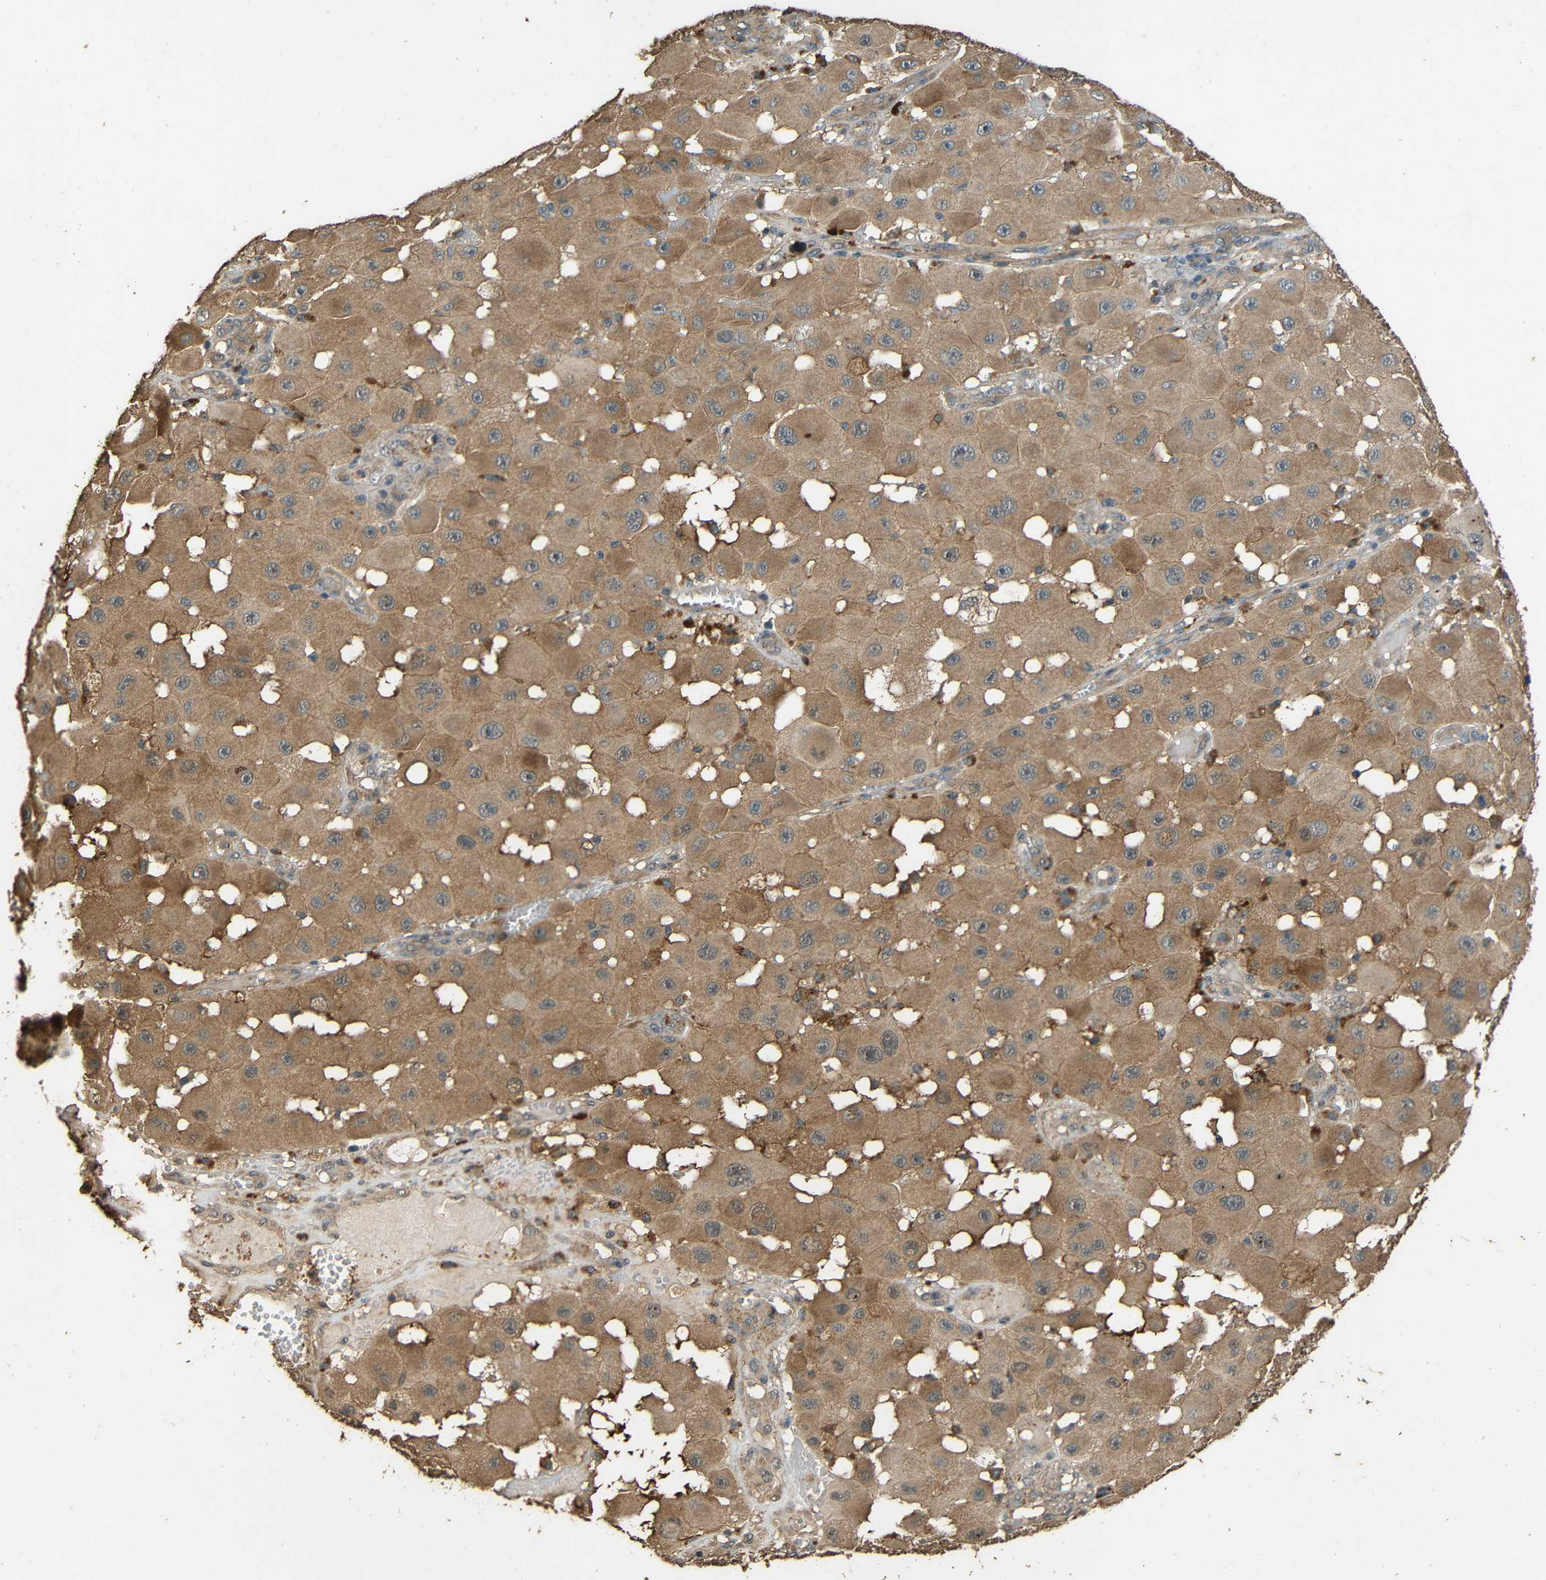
{"staining": {"intensity": "moderate", "quantity": ">75%", "location": "cytoplasmic/membranous"}, "tissue": "melanoma", "cell_type": "Tumor cells", "image_type": "cancer", "snomed": [{"axis": "morphology", "description": "Malignant melanoma, NOS"}, {"axis": "topography", "description": "Skin"}], "caption": "Human malignant melanoma stained for a protein (brown) demonstrates moderate cytoplasmic/membranous positive positivity in about >75% of tumor cells.", "gene": "PDE5A", "patient": {"sex": "female", "age": 81}}